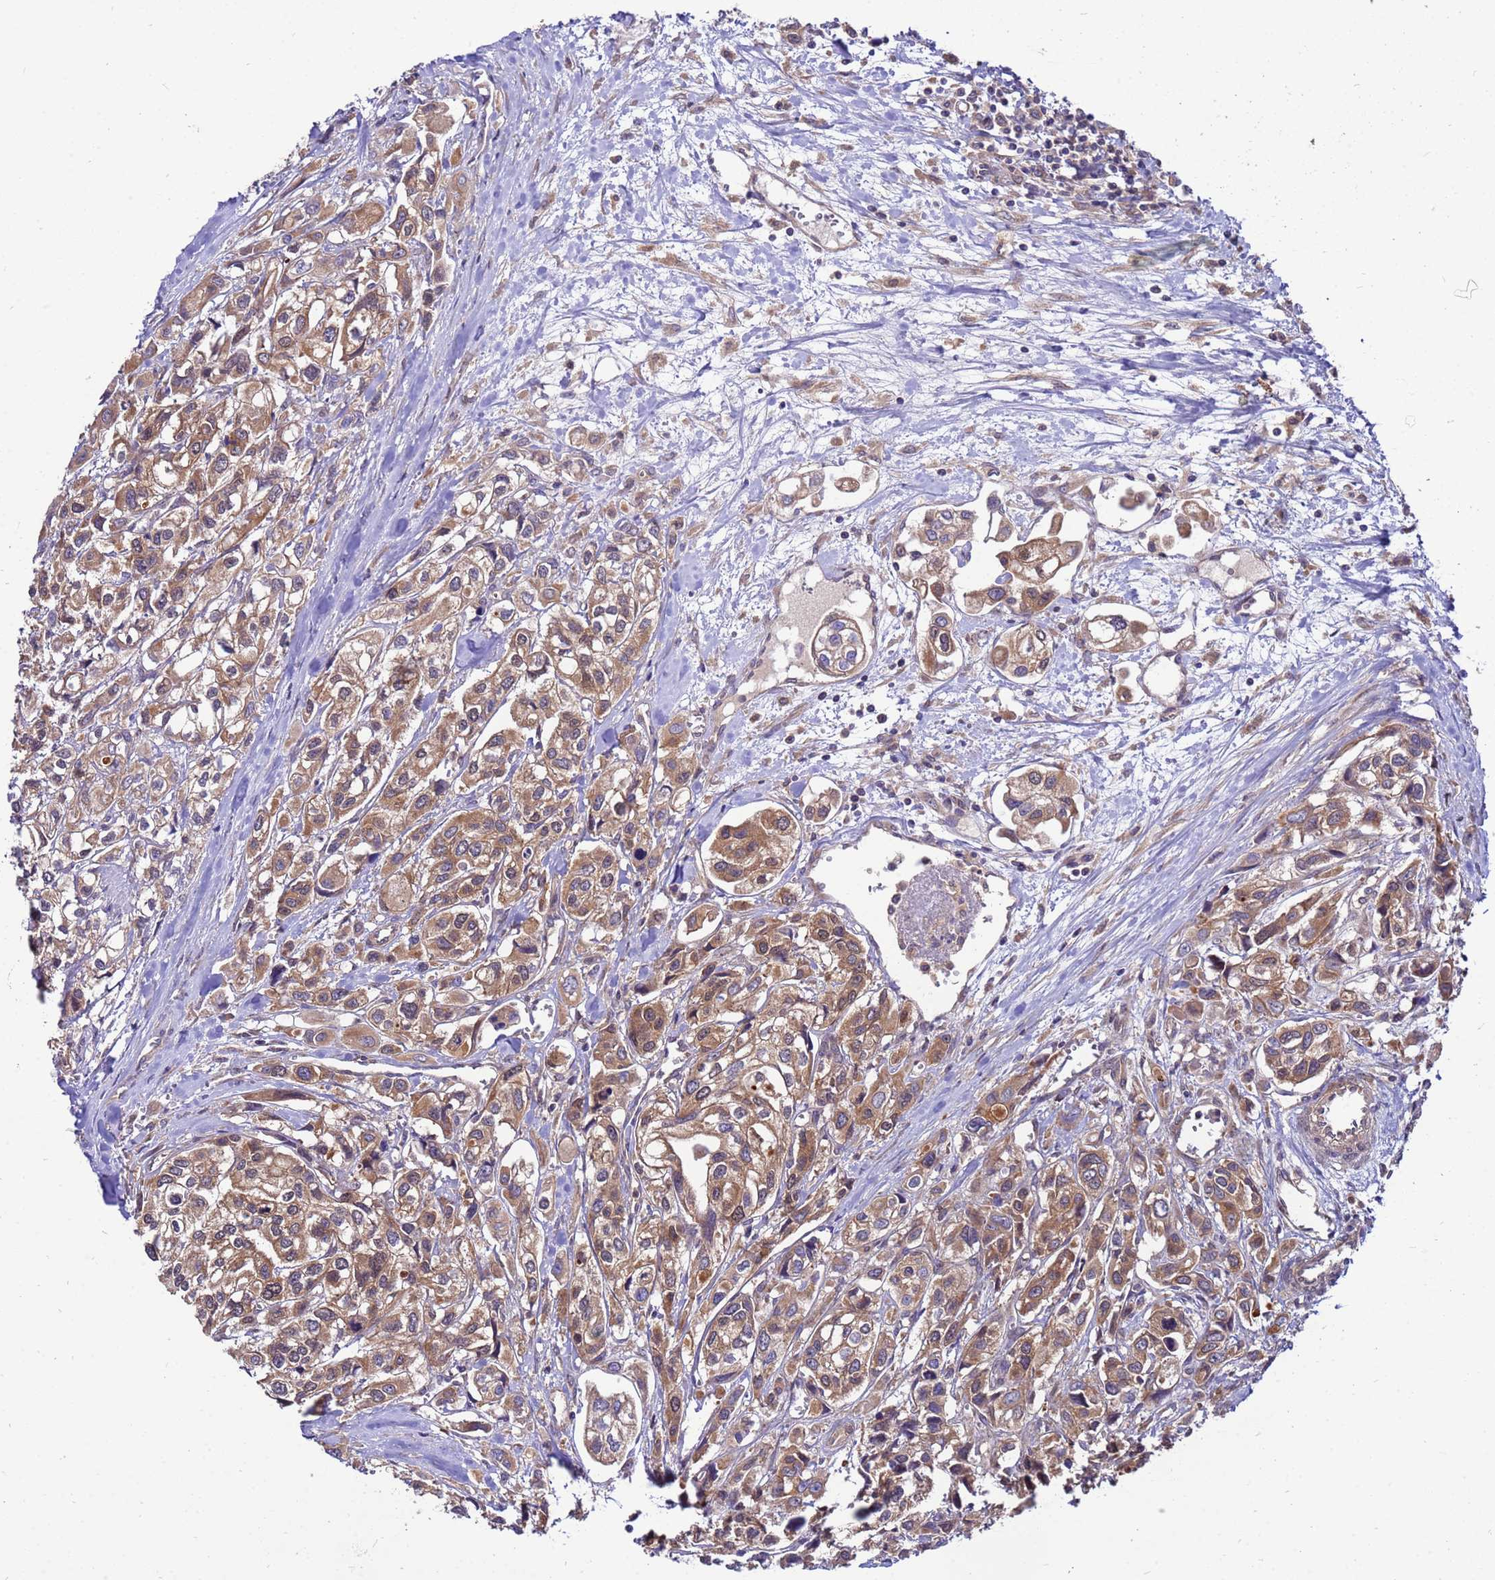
{"staining": {"intensity": "moderate", "quantity": ">75%", "location": "cytoplasmic/membranous"}, "tissue": "urothelial cancer", "cell_type": "Tumor cells", "image_type": "cancer", "snomed": [{"axis": "morphology", "description": "Urothelial carcinoma, High grade"}, {"axis": "topography", "description": "Urinary bladder"}], "caption": "The micrograph demonstrates a brown stain indicating the presence of a protein in the cytoplasmic/membranous of tumor cells in urothelial carcinoma (high-grade). (DAB (3,3'-diaminobenzidine) IHC with brightfield microscopy, high magnification).", "gene": "GET3", "patient": {"sex": "male", "age": 67}}